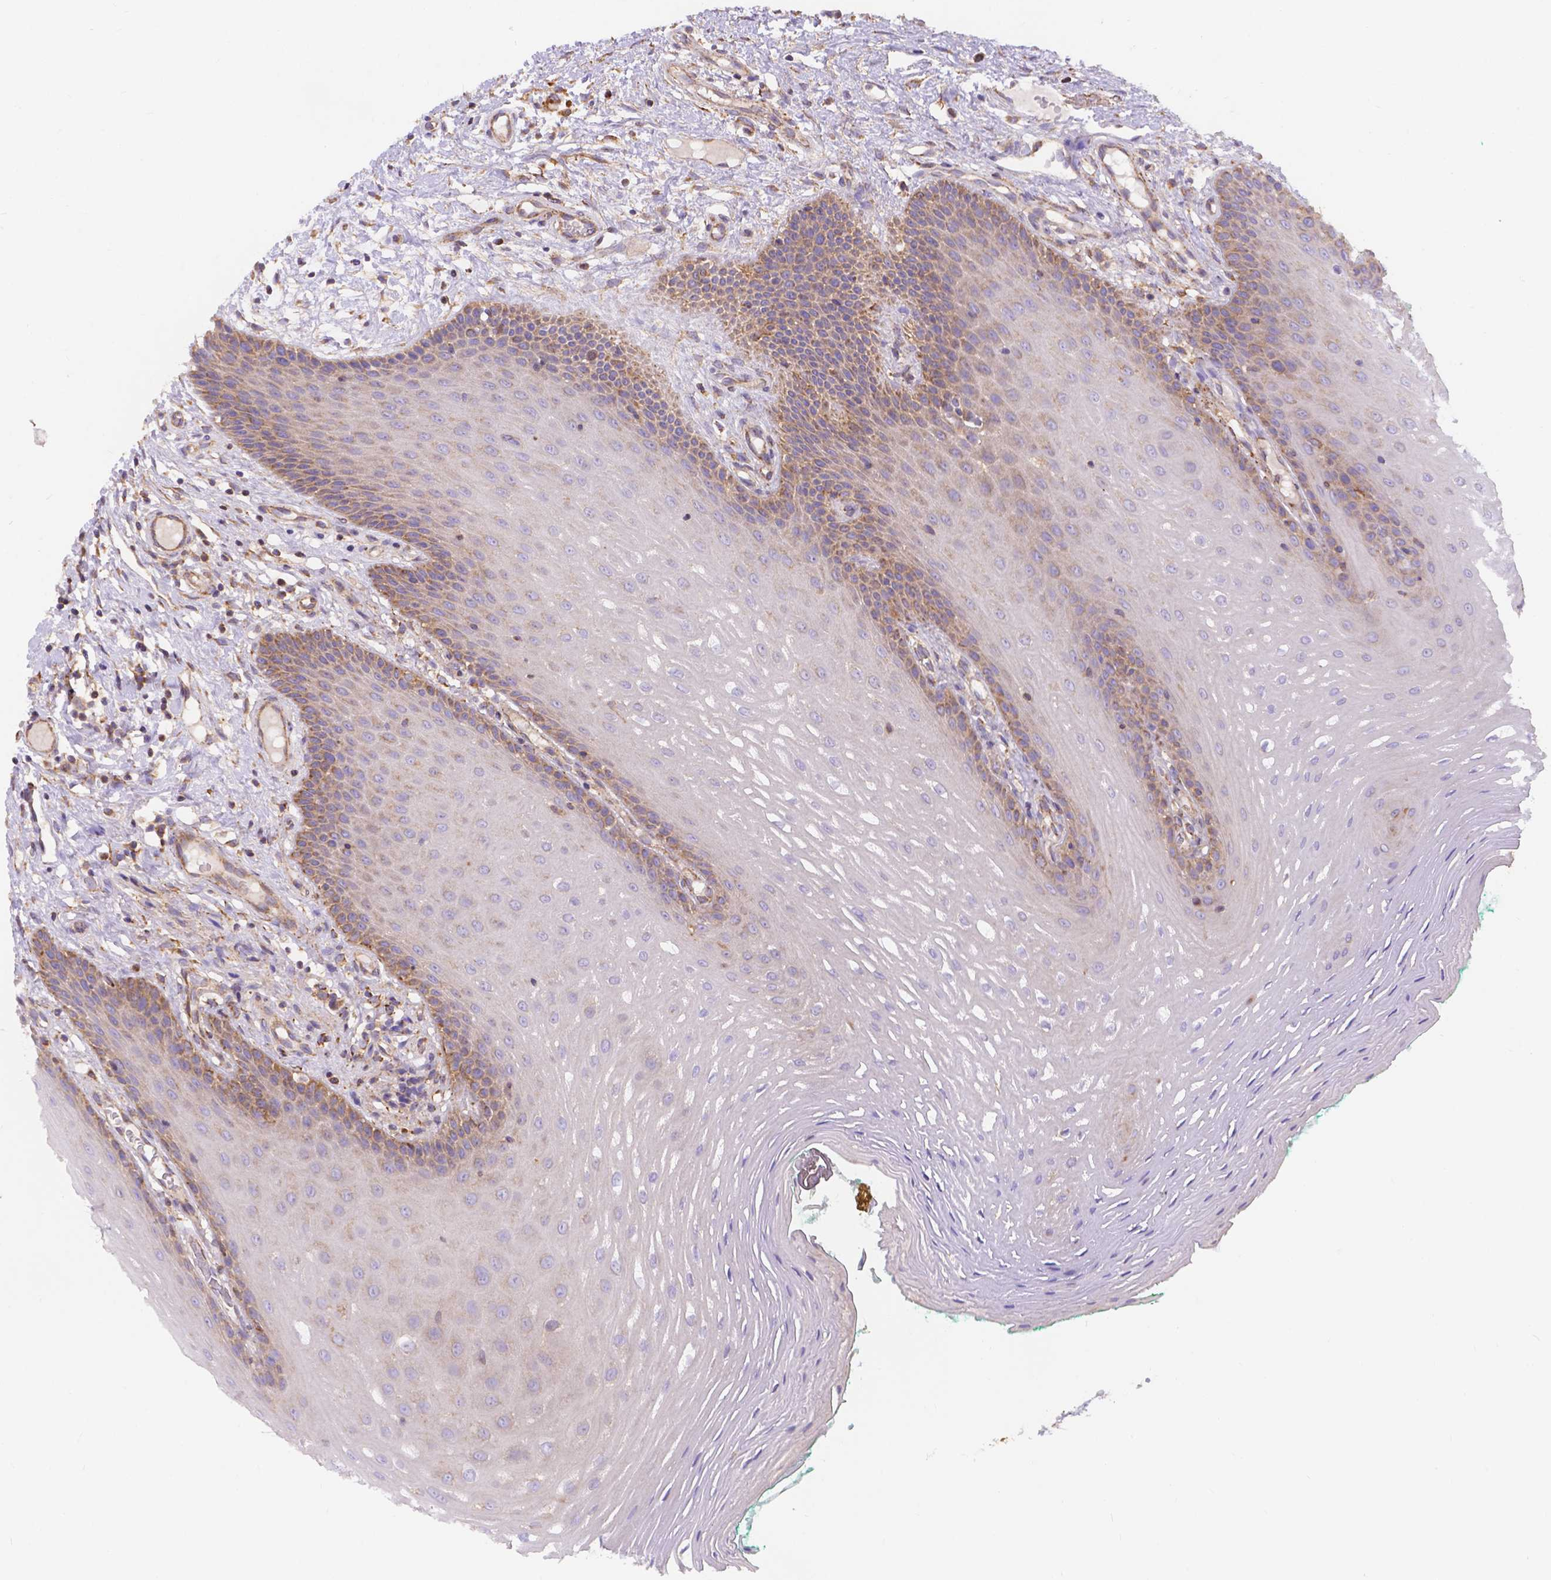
{"staining": {"intensity": "moderate", "quantity": "25%-75%", "location": "cytoplasmic/membranous"}, "tissue": "oral mucosa", "cell_type": "Squamous epithelial cells", "image_type": "normal", "snomed": [{"axis": "morphology", "description": "Normal tissue, NOS"}, {"axis": "morphology", "description": "Squamous cell carcinoma, NOS"}, {"axis": "topography", "description": "Oral tissue"}, {"axis": "topography", "description": "Head-Neck"}], "caption": "Brown immunohistochemical staining in normal human oral mucosa reveals moderate cytoplasmic/membranous expression in about 25%-75% of squamous epithelial cells.", "gene": "AK3", "patient": {"sex": "male", "age": 78}}